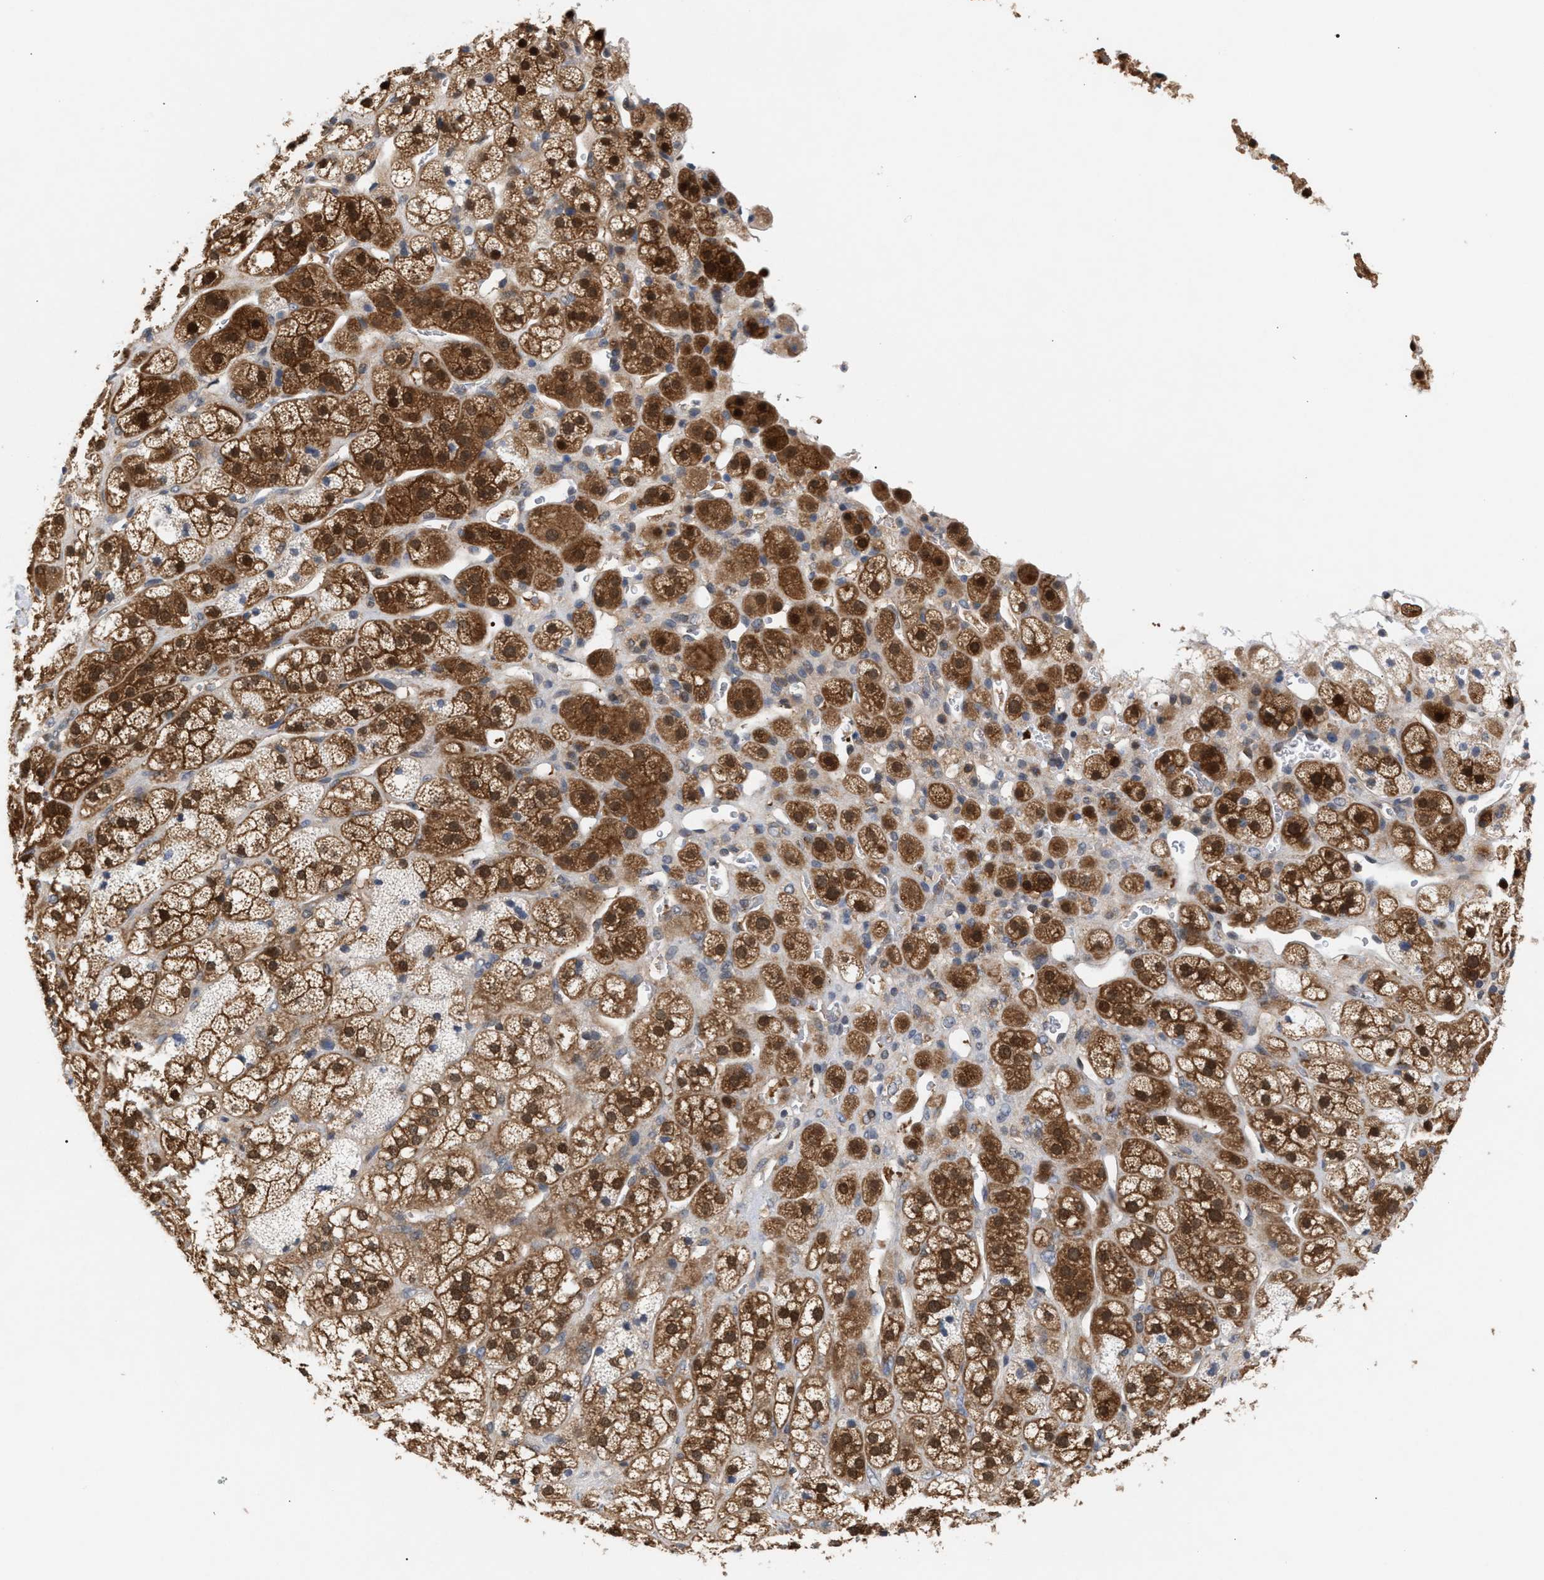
{"staining": {"intensity": "strong", "quantity": ">75%", "location": "cytoplasmic/membranous,nuclear"}, "tissue": "adrenal gland", "cell_type": "Glandular cells", "image_type": "normal", "snomed": [{"axis": "morphology", "description": "Normal tissue, NOS"}, {"axis": "topography", "description": "Adrenal gland"}], "caption": "This is an image of IHC staining of normal adrenal gland, which shows strong expression in the cytoplasmic/membranous,nuclear of glandular cells.", "gene": "GLOD4", "patient": {"sex": "male", "age": 56}}